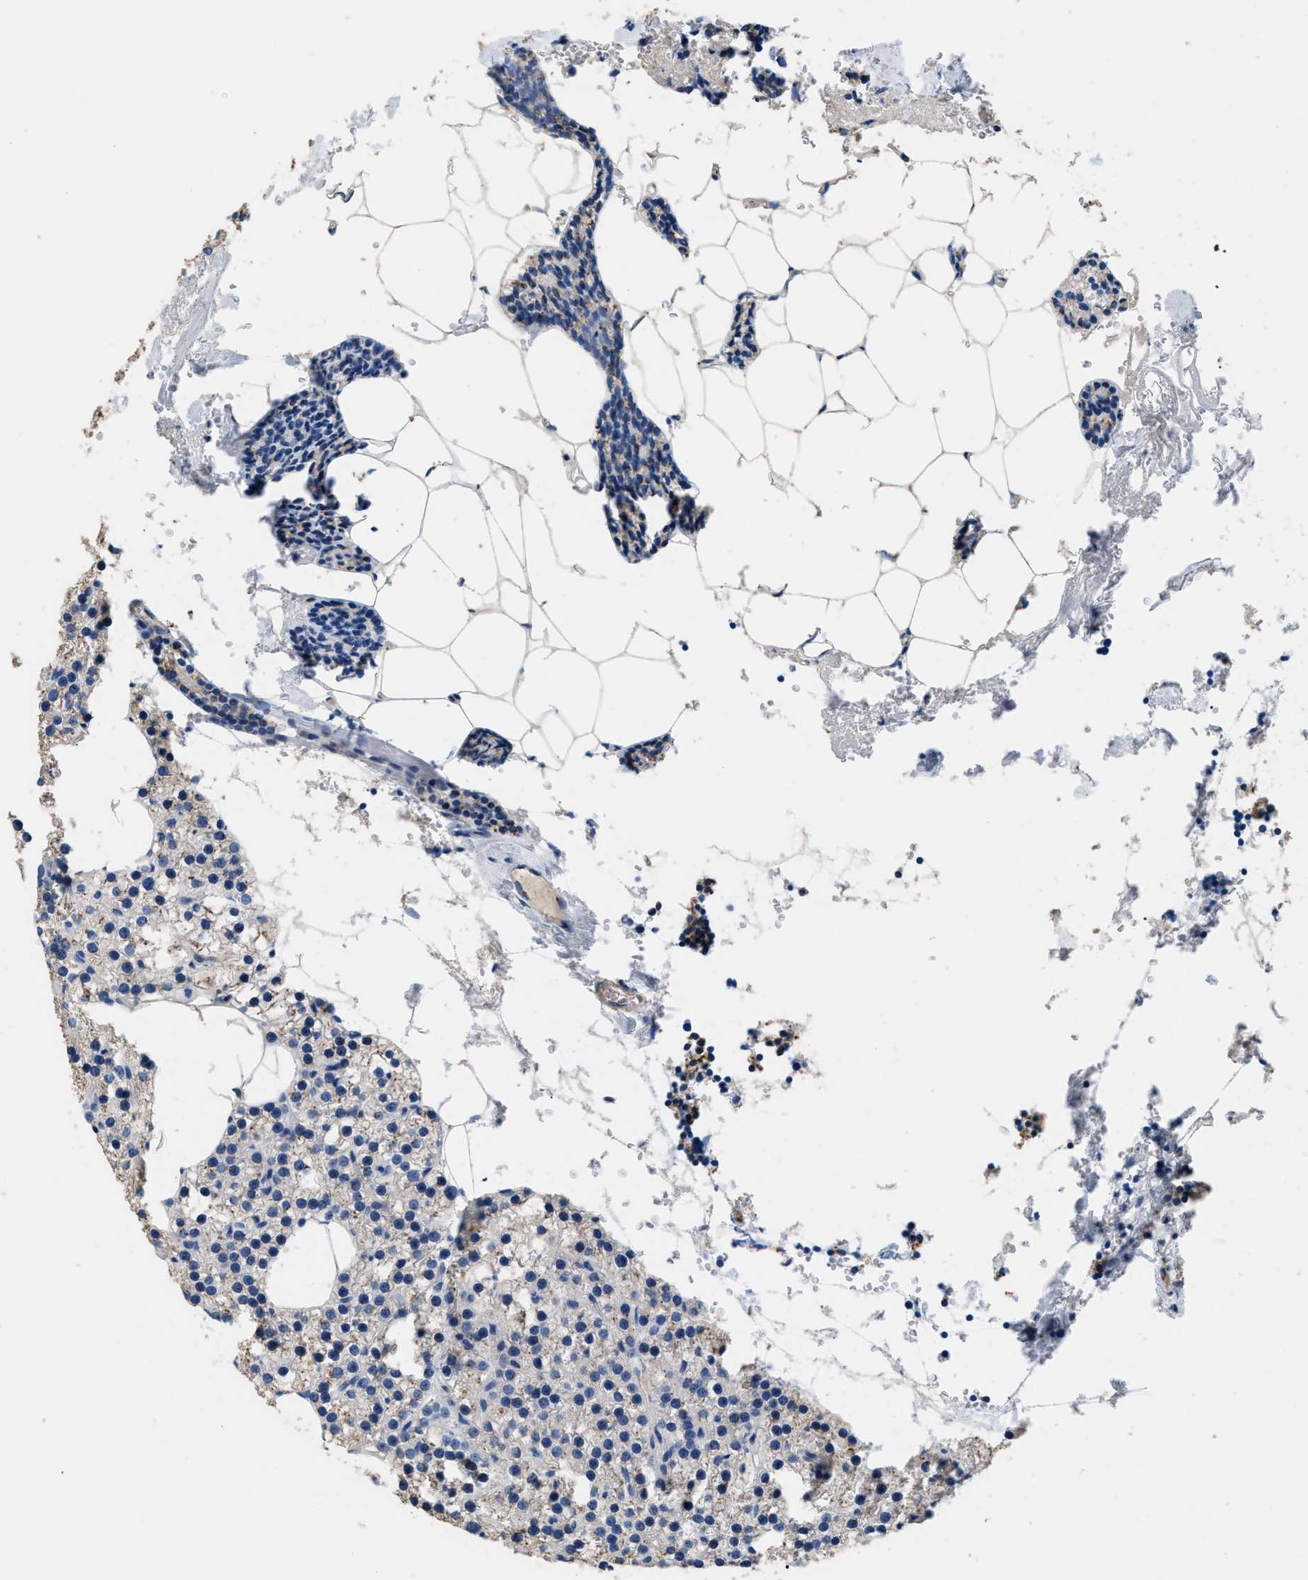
{"staining": {"intensity": "weak", "quantity": "25%-75%", "location": "cytoplasmic/membranous"}, "tissue": "parathyroid gland", "cell_type": "Glandular cells", "image_type": "normal", "snomed": [{"axis": "morphology", "description": "Normal tissue, NOS"}, {"axis": "morphology", "description": "Adenoma, NOS"}, {"axis": "topography", "description": "Parathyroid gland"}], "caption": "High-power microscopy captured an immunohistochemistry (IHC) micrograph of normal parathyroid gland, revealing weak cytoplasmic/membranous positivity in approximately 25%-75% of glandular cells.", "gene": "GOLM1", "patient": {"sex": "female", "age": 70}}